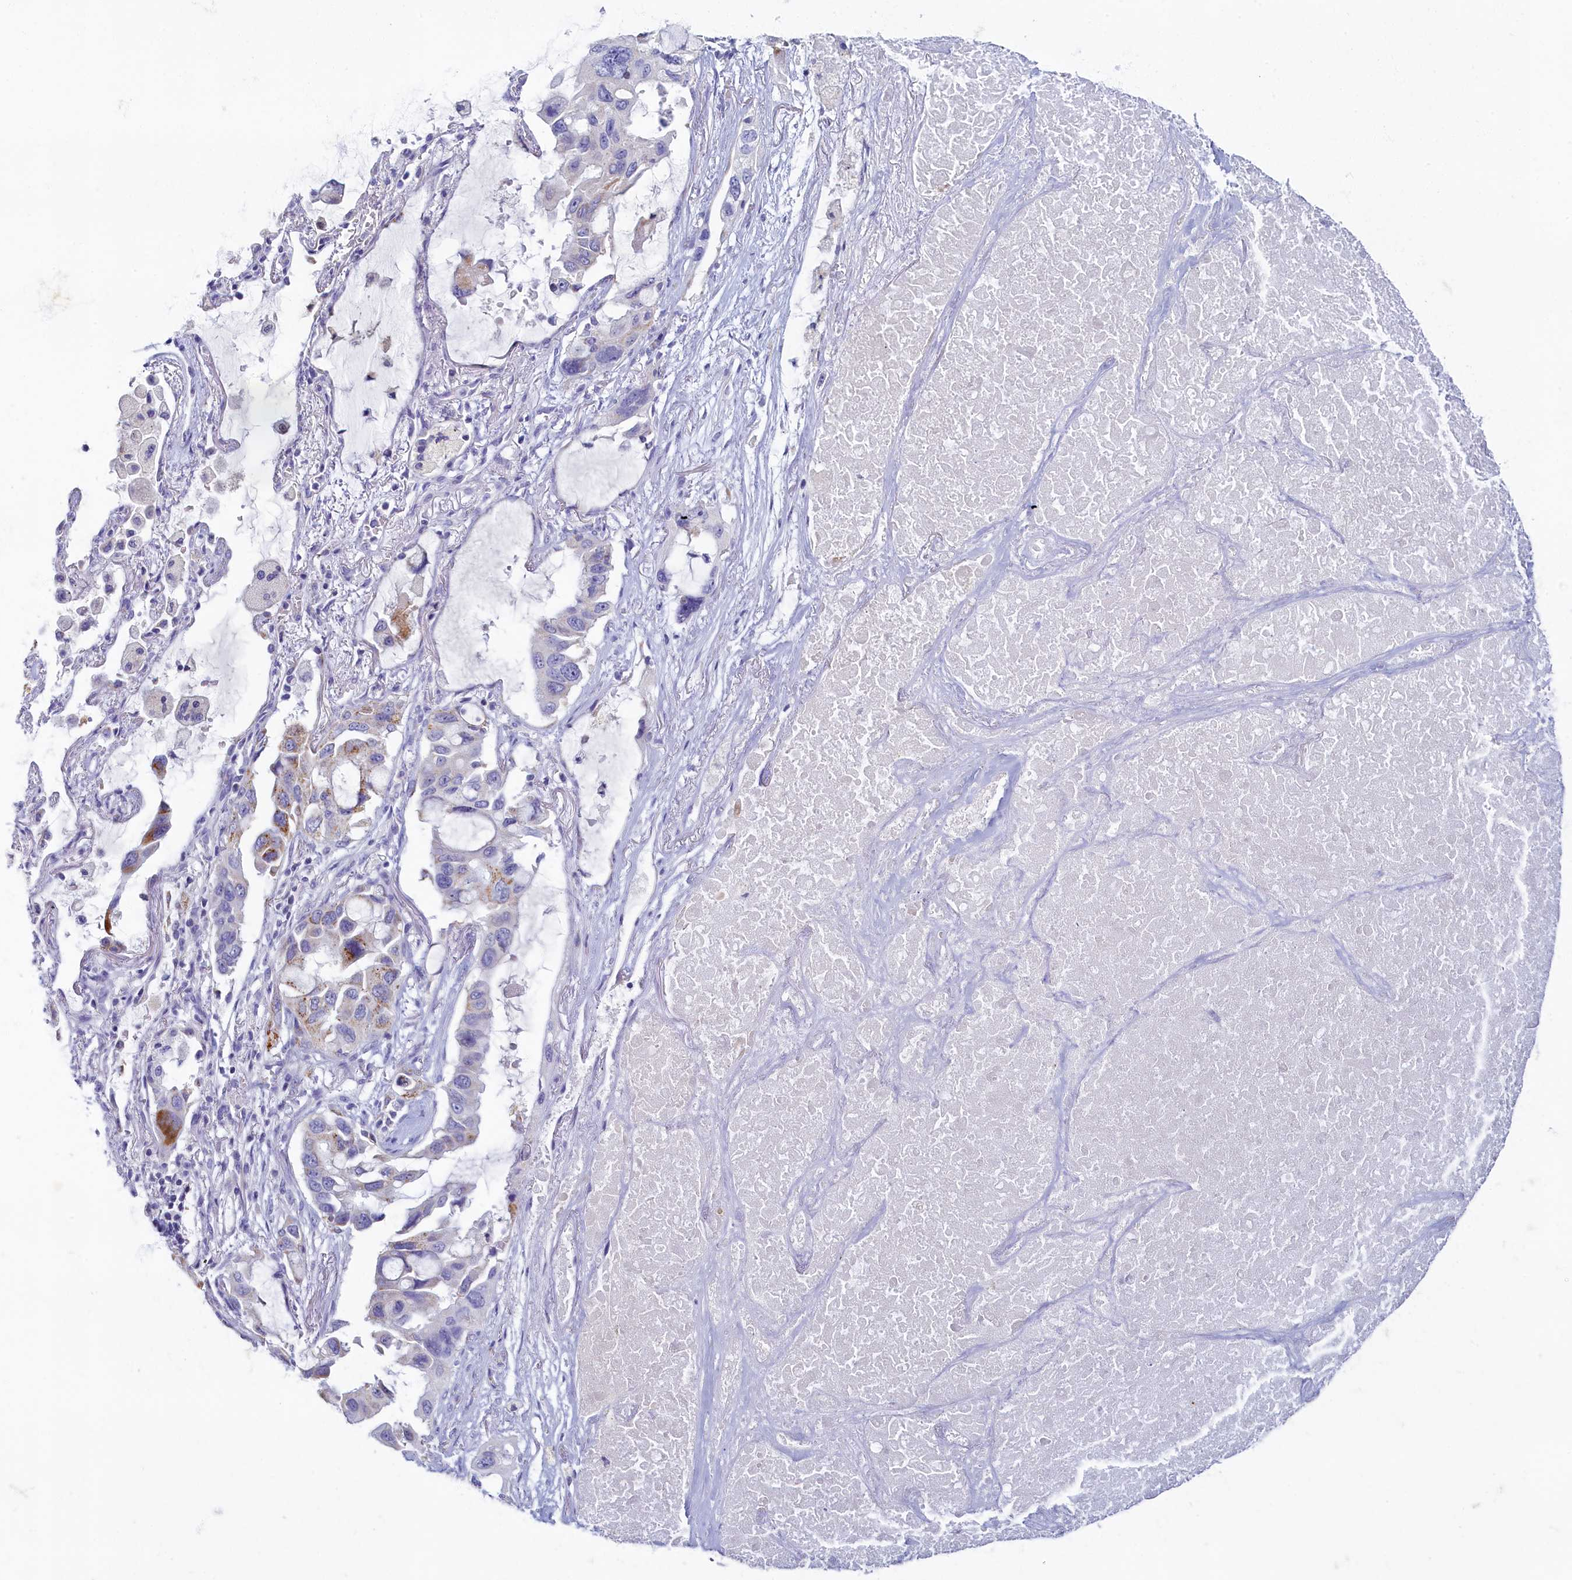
{"staining": {"intensity": "moderate", "quantity": "<25%", "location": "cytoplasmic/membranous"}, "tissue": "lung cancer", "cell_type": "Tumor cells", "image_type": "cancer", "snomed": [{"axis": "morphology", "description": "Squamous cell carcinoma, NOS"}, {"axis": "topography", "description": "Lung"}], "caption": "Squamous cell carcinoma (lung) tissue reveals moderate cytoplasmic/membranous expression in approximately <25% of tumor cells The staining is performed using DAB brown chromogen to label protein expression. The nuclei are counter-stained blue using hematoxylin.", "gene": "OCIAD2", "patient": {"sex": "female", "age": 73}}